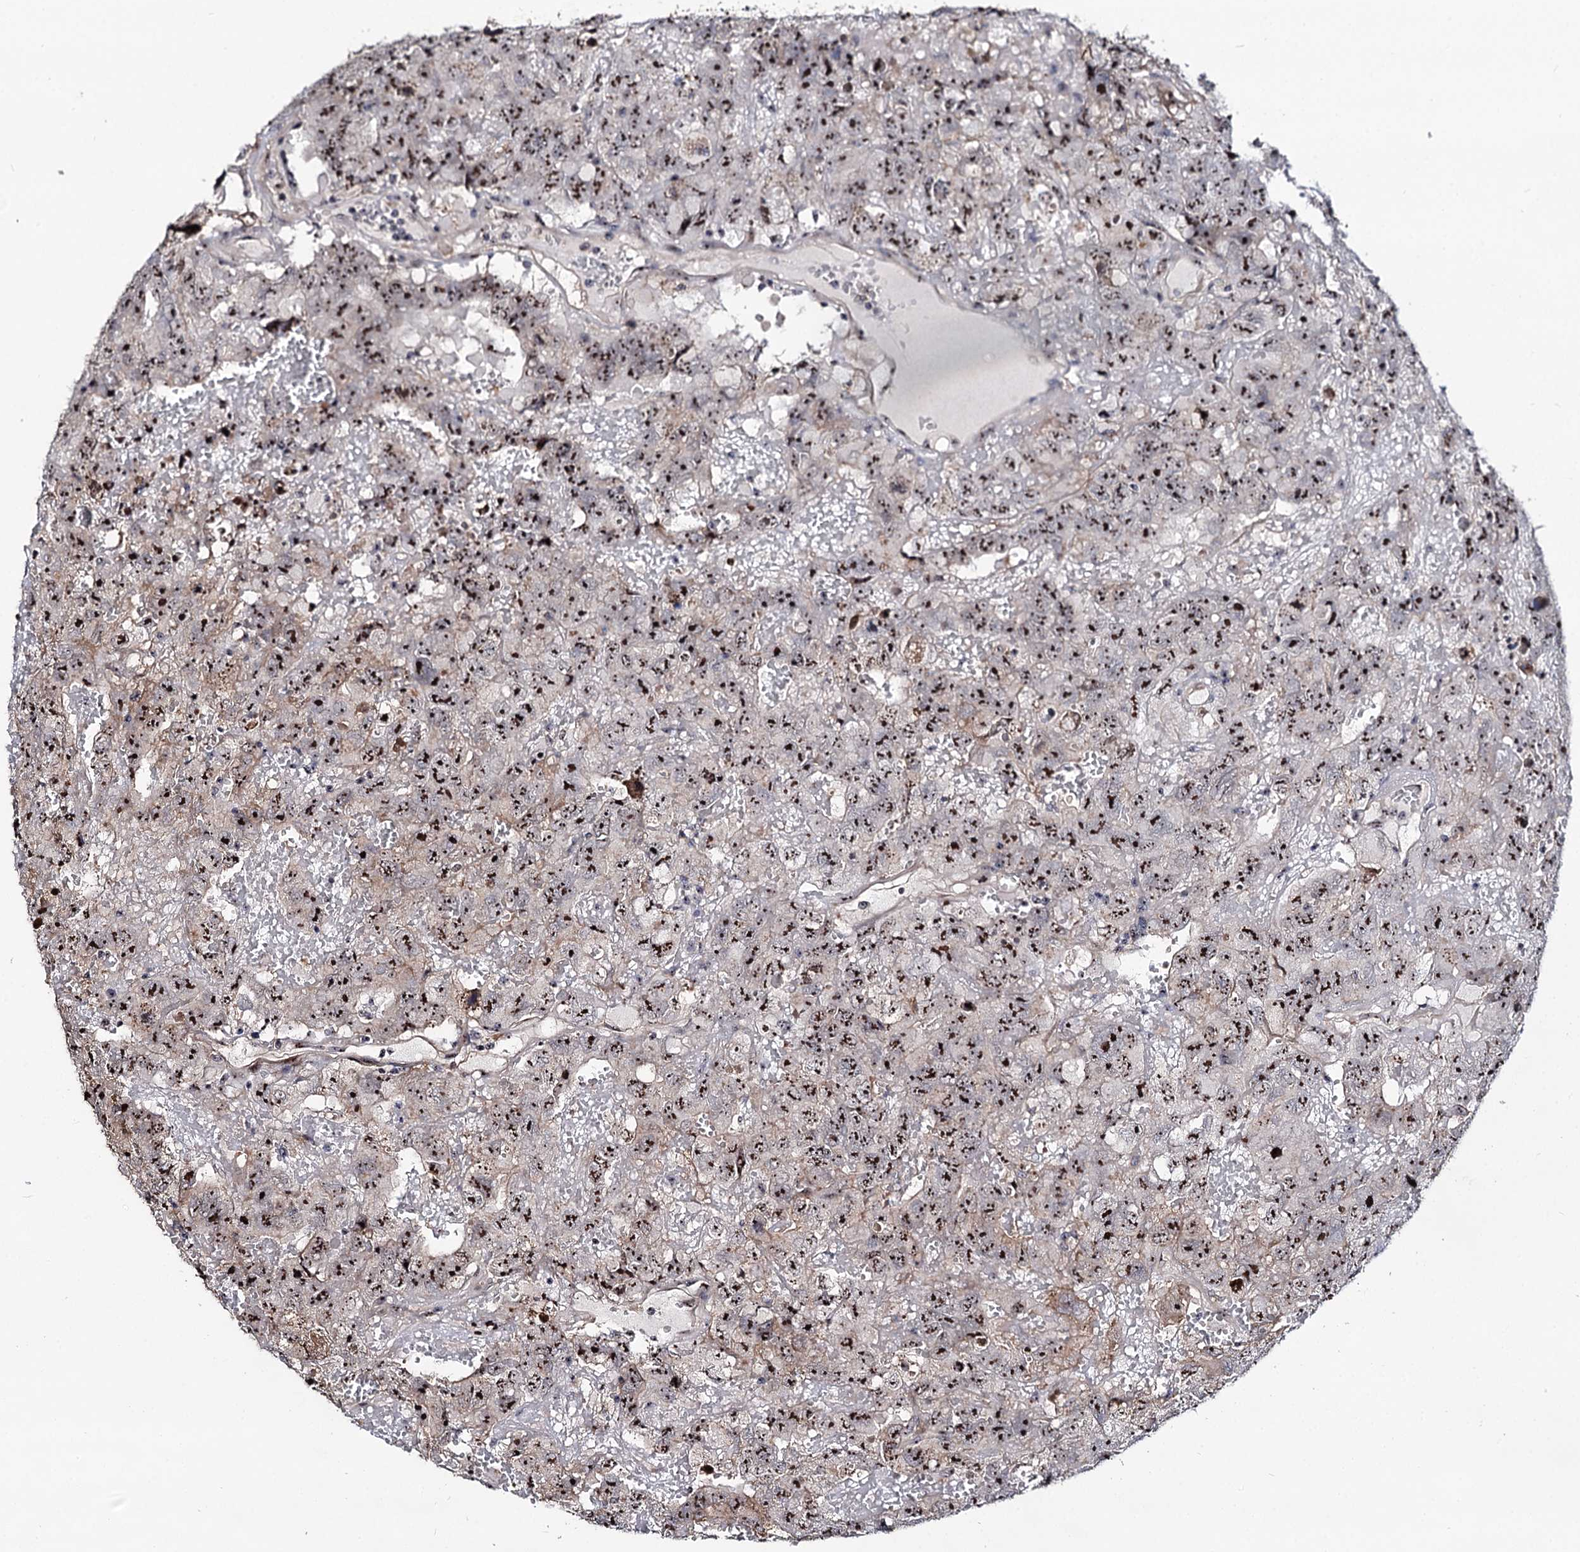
{"staining": {"intensity": "strong", "quantity": ">75%", "location": "nuclear"}, "tissue": "testis cancer", "cell_type": "Tumor cells", "image_type": "cancer", "snomed": [{"axis": "morphology", "description": "Carcinoma, Embryonal, NOS"}, {"axis": "topography", "description": "Testis"}], "caption": "Protein expression analysis of human testis cancer (embryonal carcinoma) reveals strong nuclear expression in about >75% of tumor cells. (DAB (3,3'-diaminobenzidine) = brown stain, brightfield microscopy at high magnification).", "gene": "SUPT20H", "patient": {"sex": "male", "age": 45}}